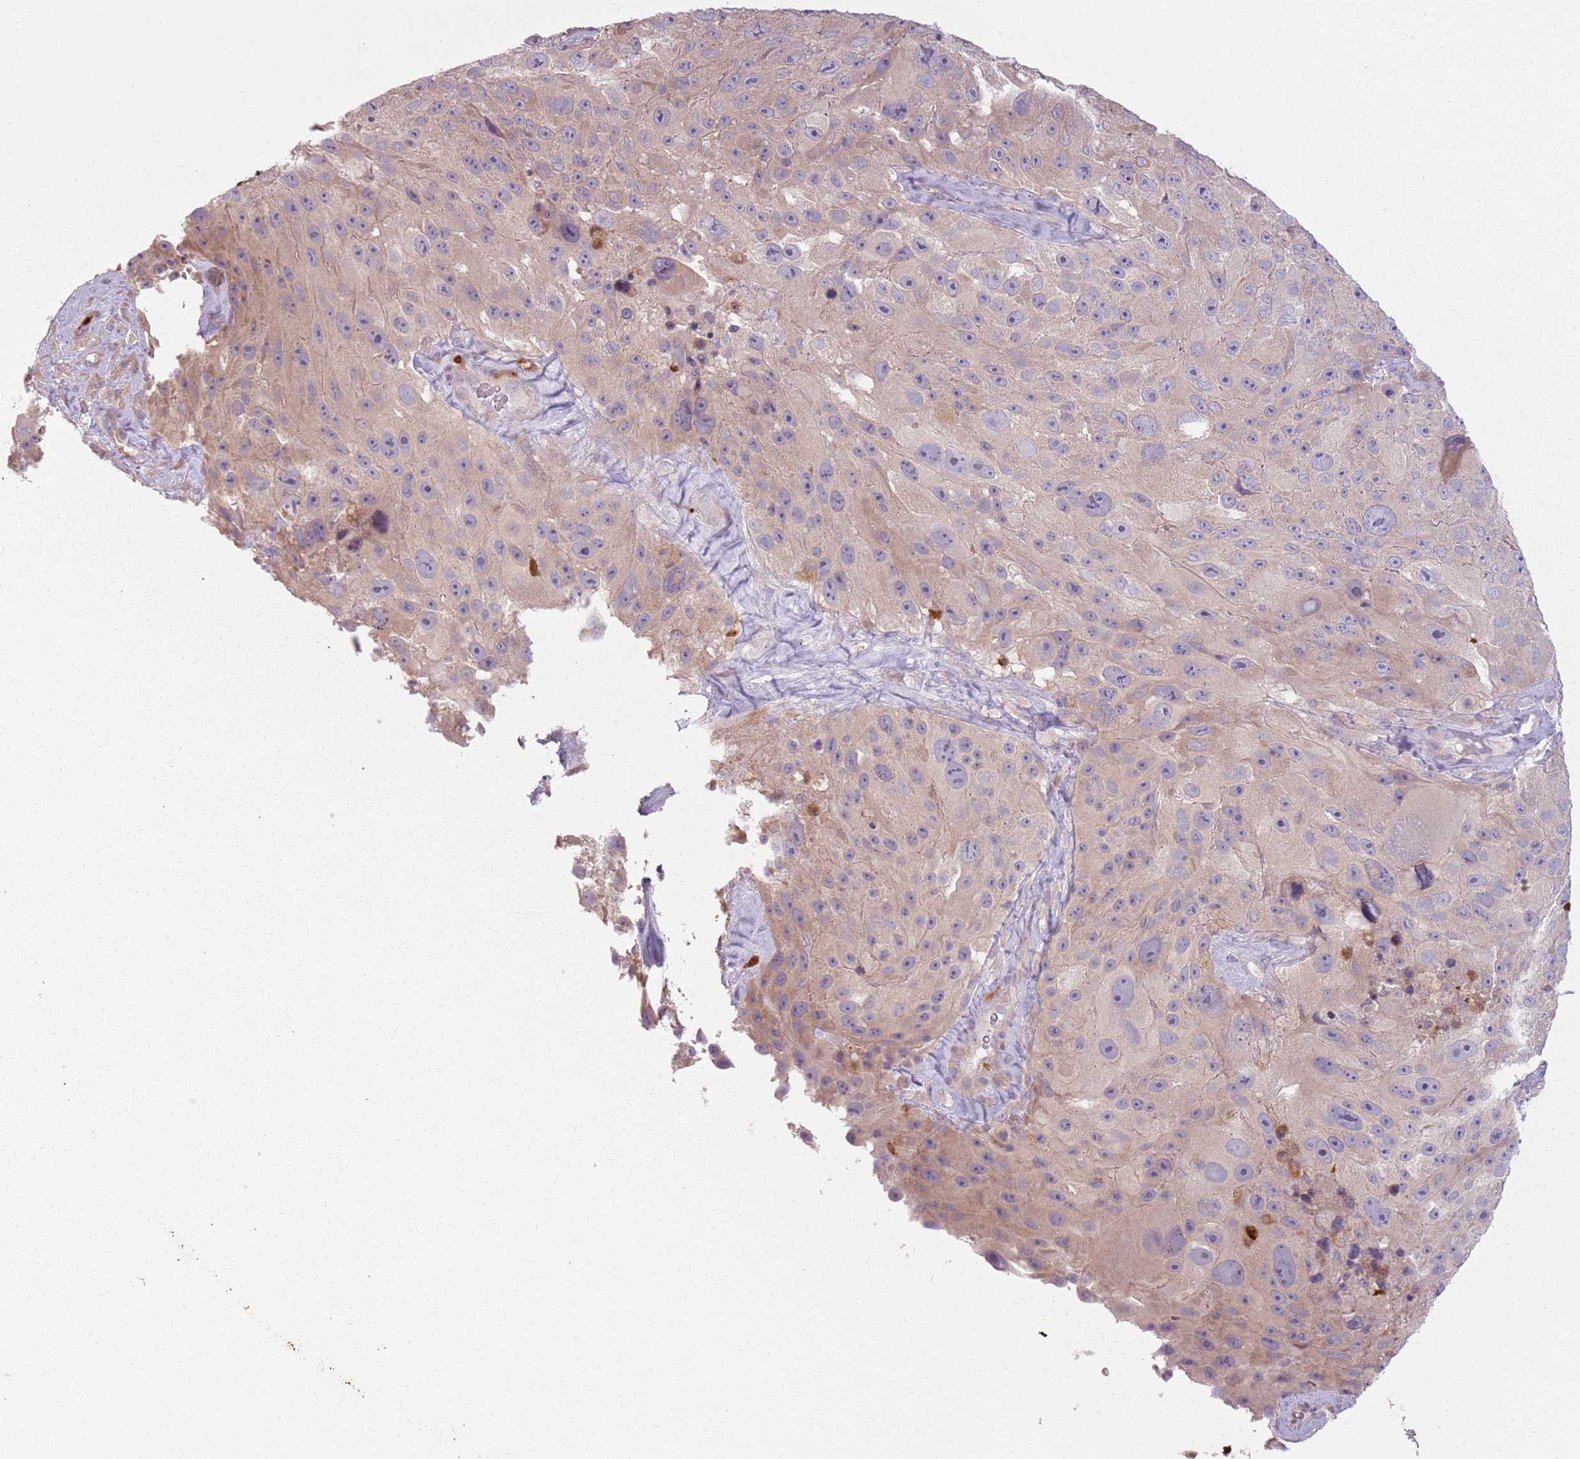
{"staining": {"intensity": "weak", "quantity": "<25%", "location": "cytoplasmic/membranous"}, "tissue": "melanoma", "cell_type": "Tumor cells", "image_type": "cancer", "snomed": [{"axis": "morphology", "description": "Malignant melanoma, Metastatic site"}, {"axis": "topography", "description": "Lymph node"}], "caption": "Melanoma was stained to show a protein in brown. There is no significant expression in tumor cells. The staining was performed using DAB to visualize the protein expression in brown, while the nuclei were stained in blue with hematoxylin (Magnification: 20x).", "gene": "SPAG4", "patient": {"sex": "male", "age": 62}}